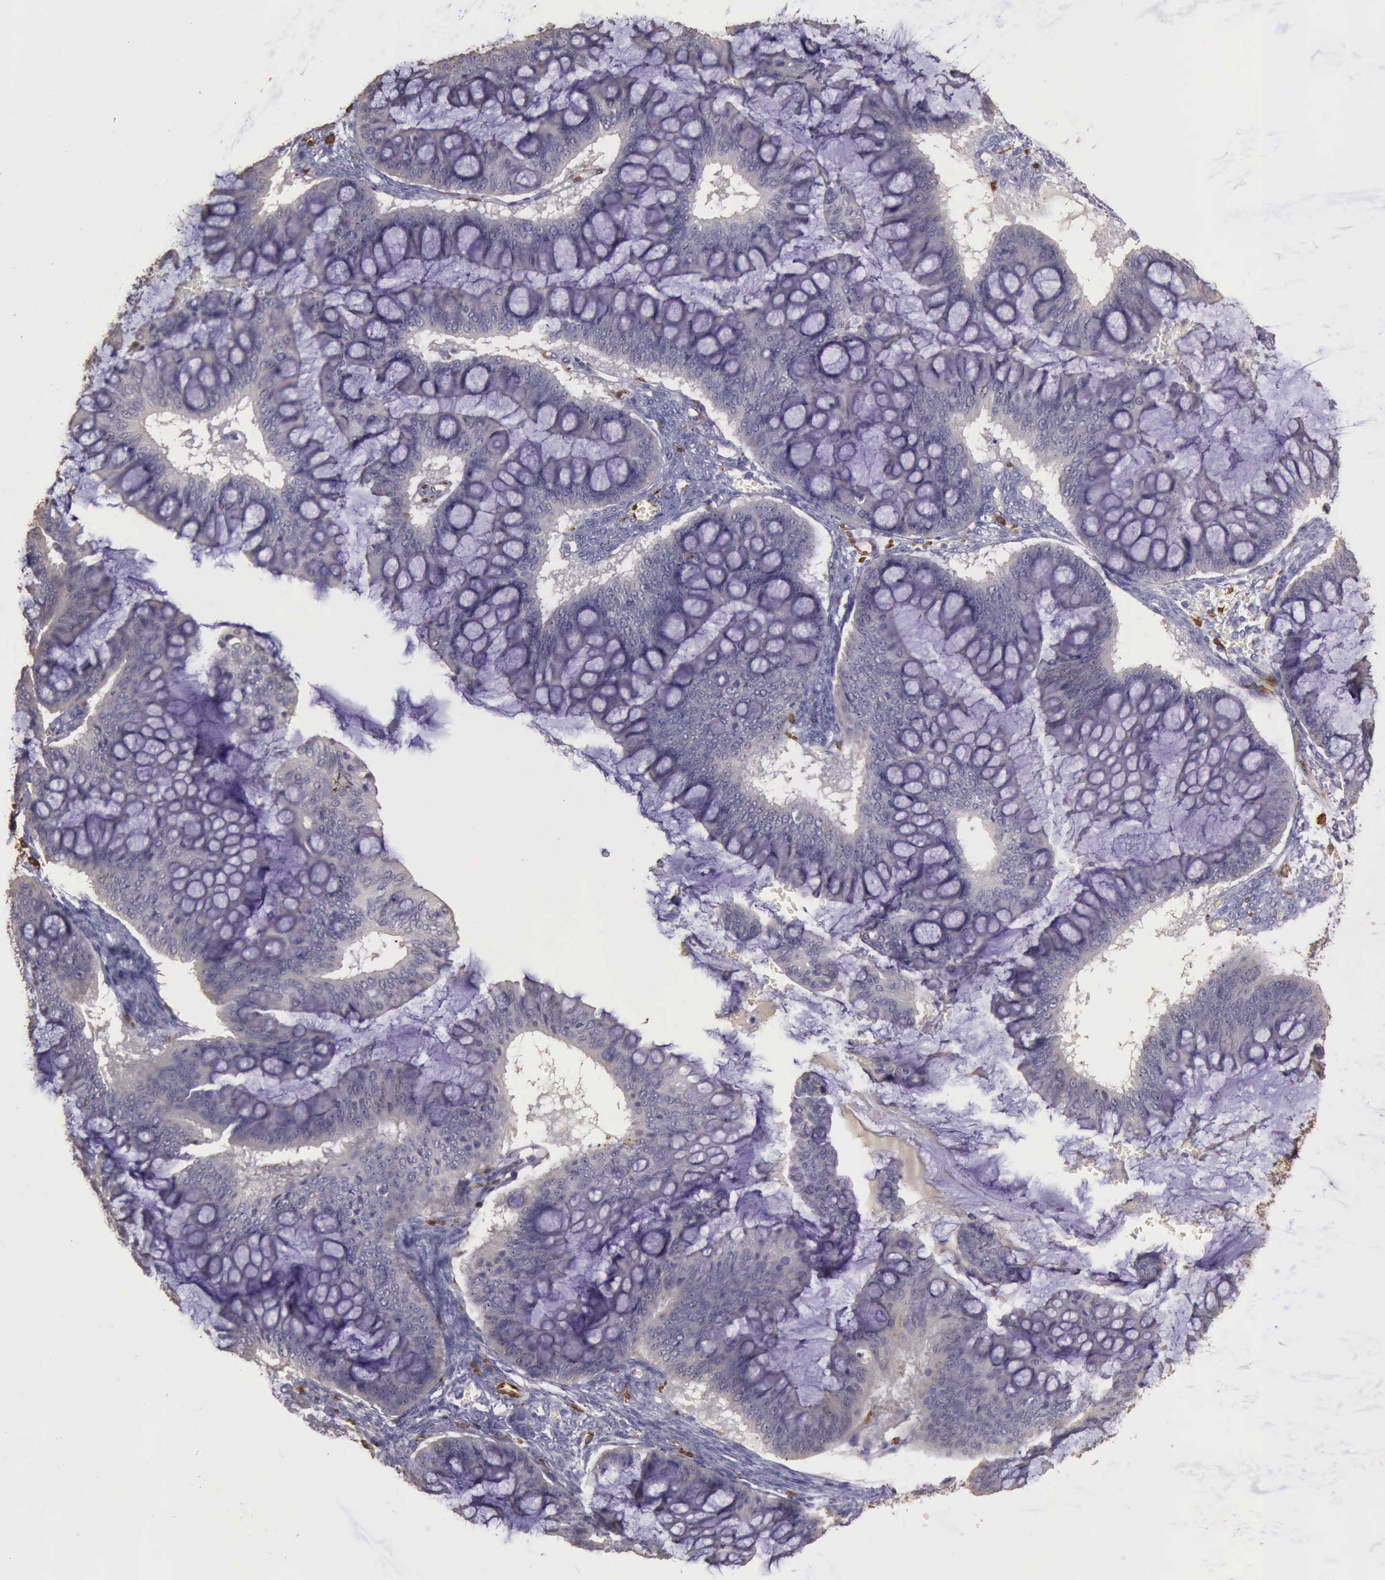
{"staining": {"intensity": "negative", "quantity": "none", "location": "none"}, "tissue": "ovarian cancer", "cell_type": "Tumor cells", "image_type": "cancer", "snomed": [{"axis": "morphology", "description": "Cystadenocarcinoma, mucinous, NOS"}, {"axis": "topography", "description": "Ovary"}], "caption": "The image shows no staining of tumor cells in mucinous cystadenocarcinoma (ovarian). (DAB (3,3'-diaminobenzidine) IHC, high magnification).", "gene": "ARHGAP4", "patient": {"sex": "female", "age": 73}}